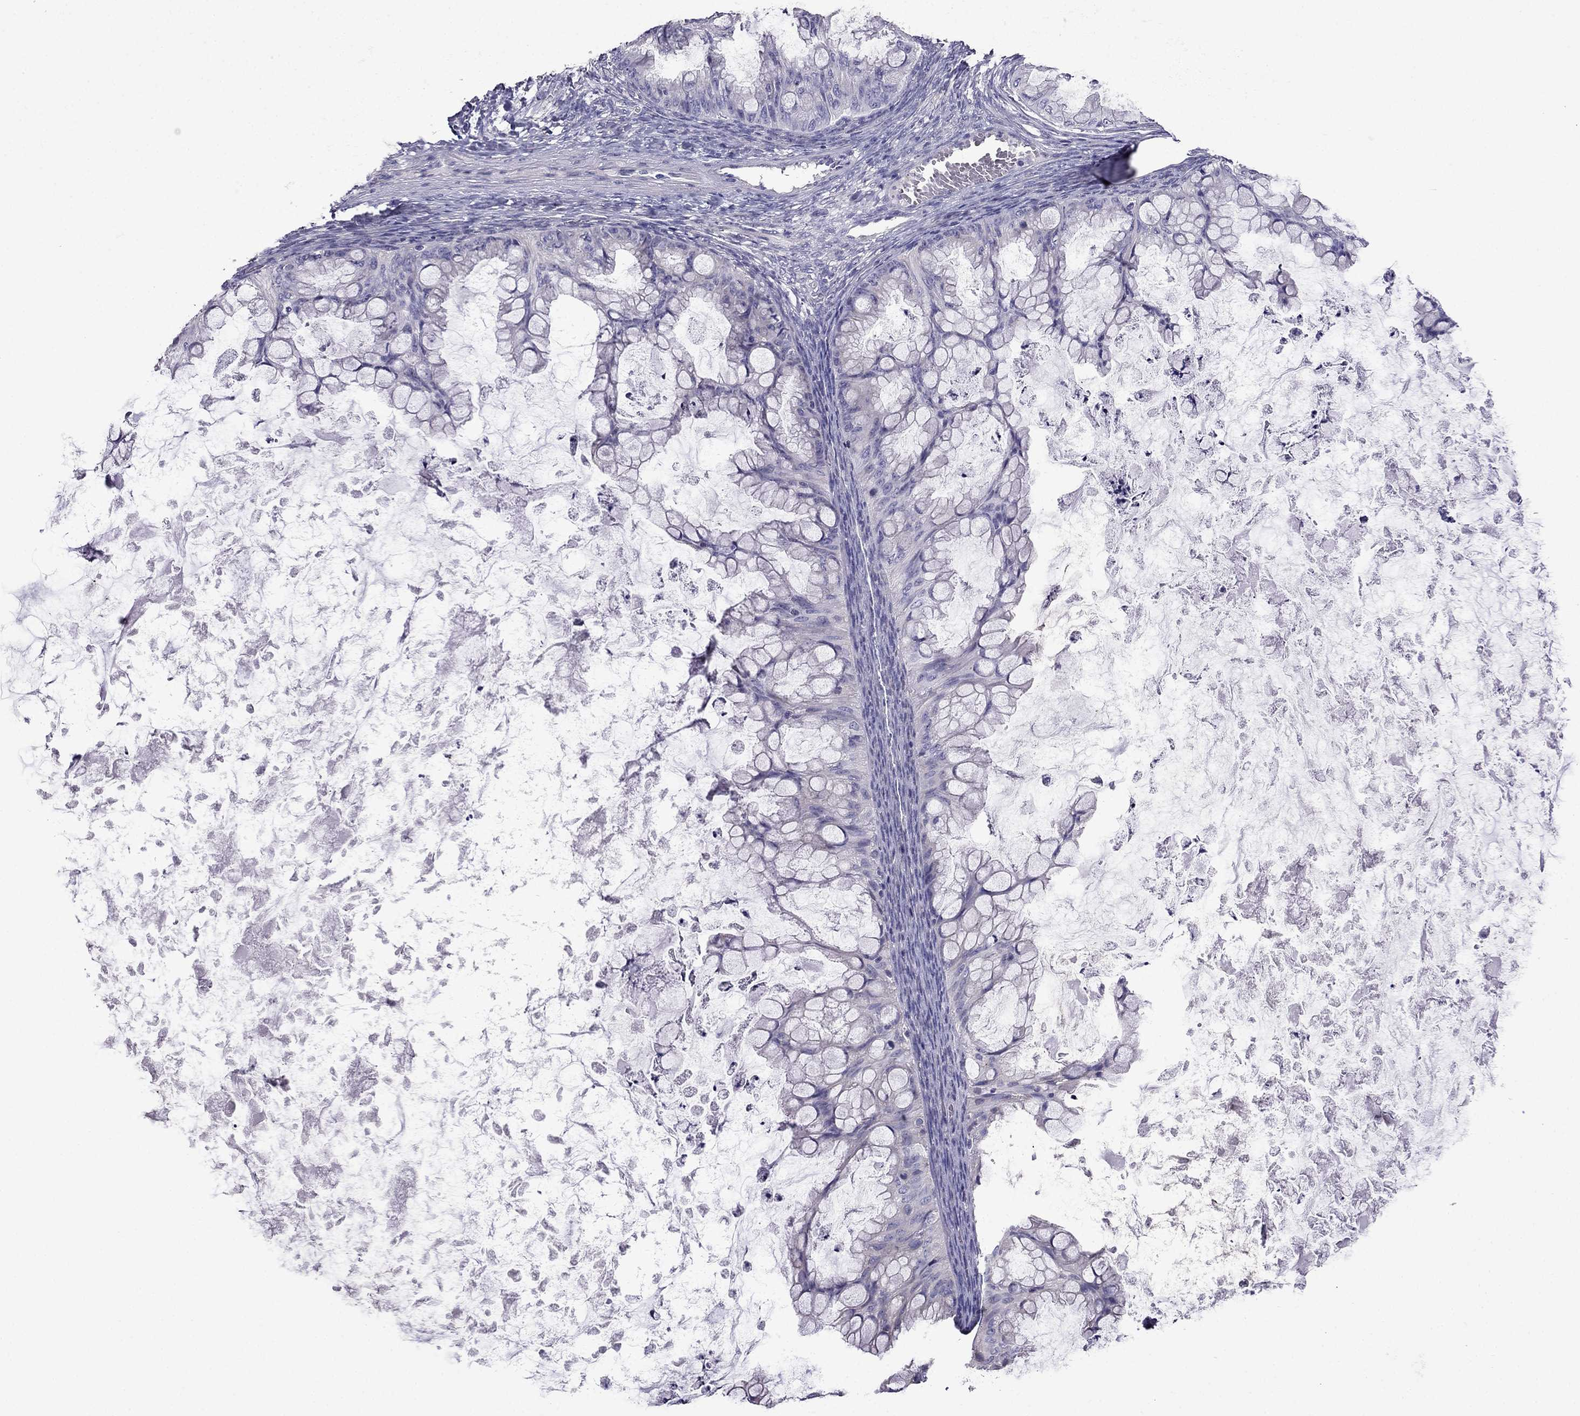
{"staining": {"intensity": "negative", "quantity": "none", "location": "none"}, "tissue": "ovarian cancer", "cell_type": "Tumor cells", "image_type": "cancer", "snomed": [{"axis": "morphology", "description": "Cystadenocarcinoma, mucinous, NOS"}, {"axis": "topography", "description": "Ovary"}], "caption": "Immunohistochemistry (IHC) histopathology image of ovarian cancer stained for a protein (brown), which shows no positivity in tumor cells.", "gene": "SCNN1D", "patient": {"sex": "female", "age": 35}}